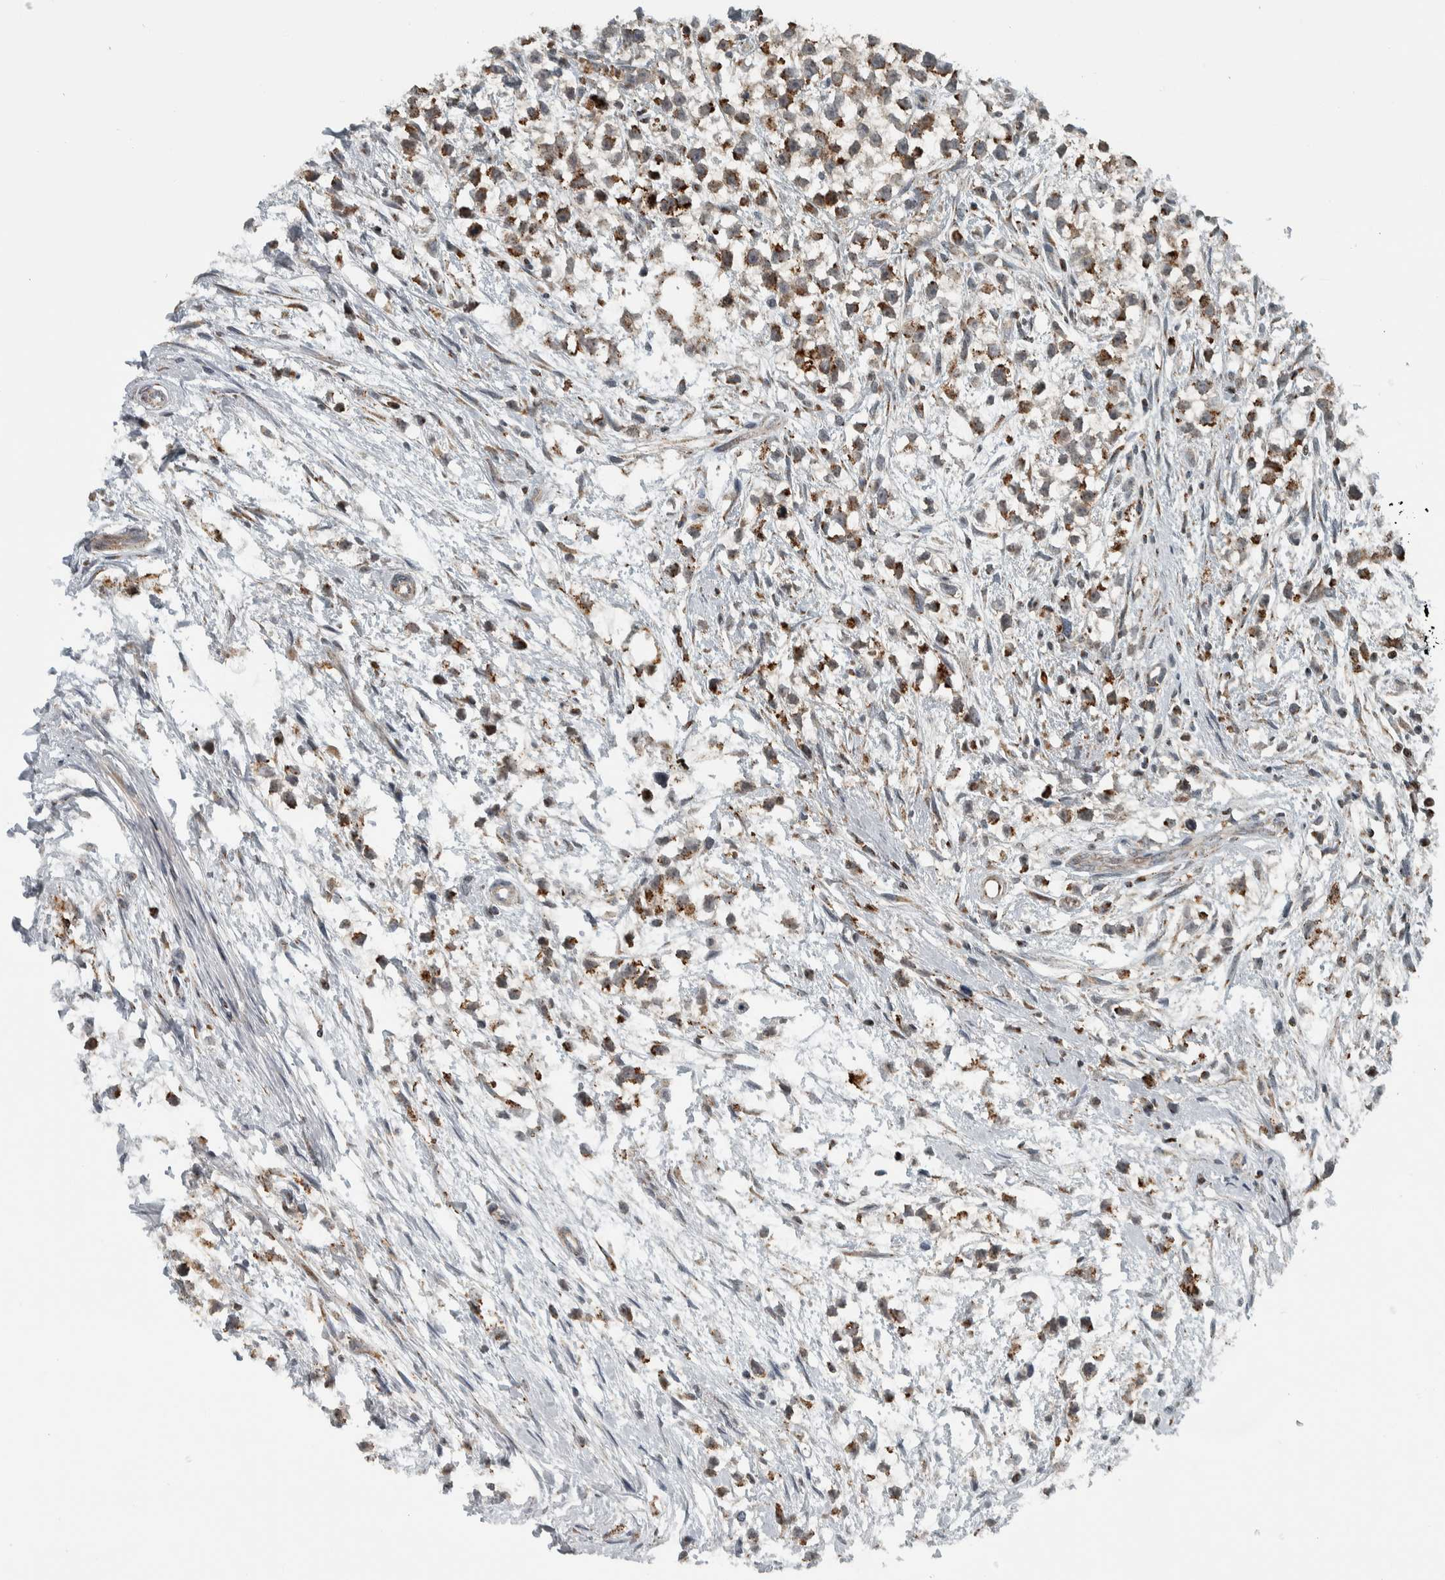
{"staining": {"intensity": "moderate", "quantity": ">75%", "location": "cytoplasmic/membranous"}, "tissue": "testis cancer", "cell_type": "Tumor cells", "image_type": "cancer", "snomed": [{"axis": "morphology", "description": "Seminoma, NOS"}, {"axis": "morphology", "description": "Carcinoma, Embryonal, NOS"}, {"axis": "topography", "description": "Testis"}], "caption": "A high-resolution image shows IHC staining of testis seminoma, which demonstrates moderate cytoplasmic/membranous positivity in about >75% of tumor cells.", "gene": "PPM1K", "patient": {"sex": "male", "age": 51}}